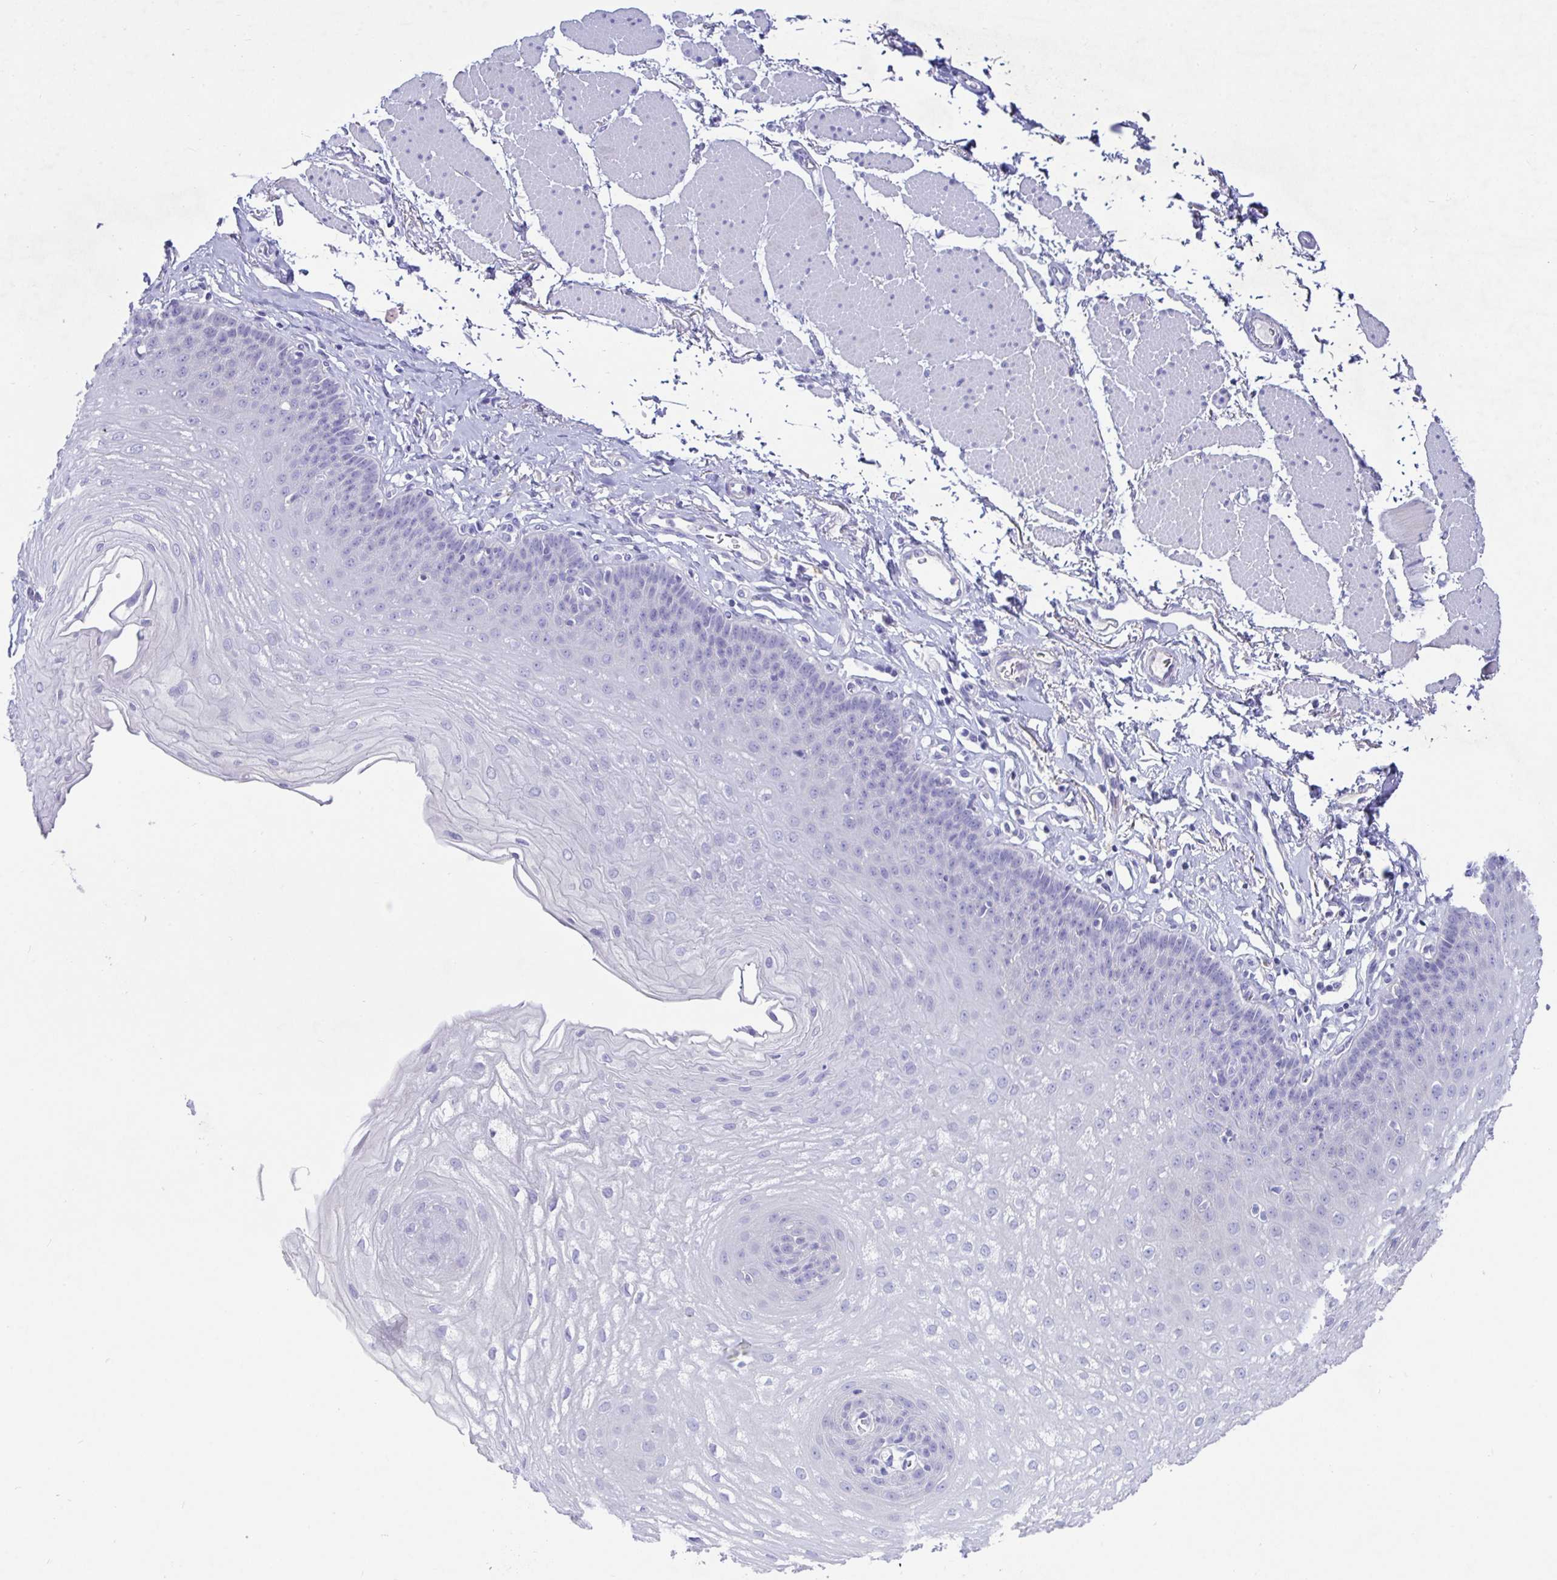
{"staining": {"intensity": "negative", "quantity": "none", "location": "none"}, "tissue": "esophagus", "cell_type": "Squamous epithelial cells", "image_type": "normal", "snomed": [{"axis": "morphology", "description": "Normal tissue, NOS"}, {"axis": "topography", "description": "Esophagus"}], "caption": "This is a histopathology image of immunohistochemistry staining of unremarkable esophagus, which shows no expression in squamous epithelial cells. (DAB (3,3'-diaminobenzidine) IHC, high magnification).", "gene": "TPTE", "patient": {"sex": "female", "age": 81}}